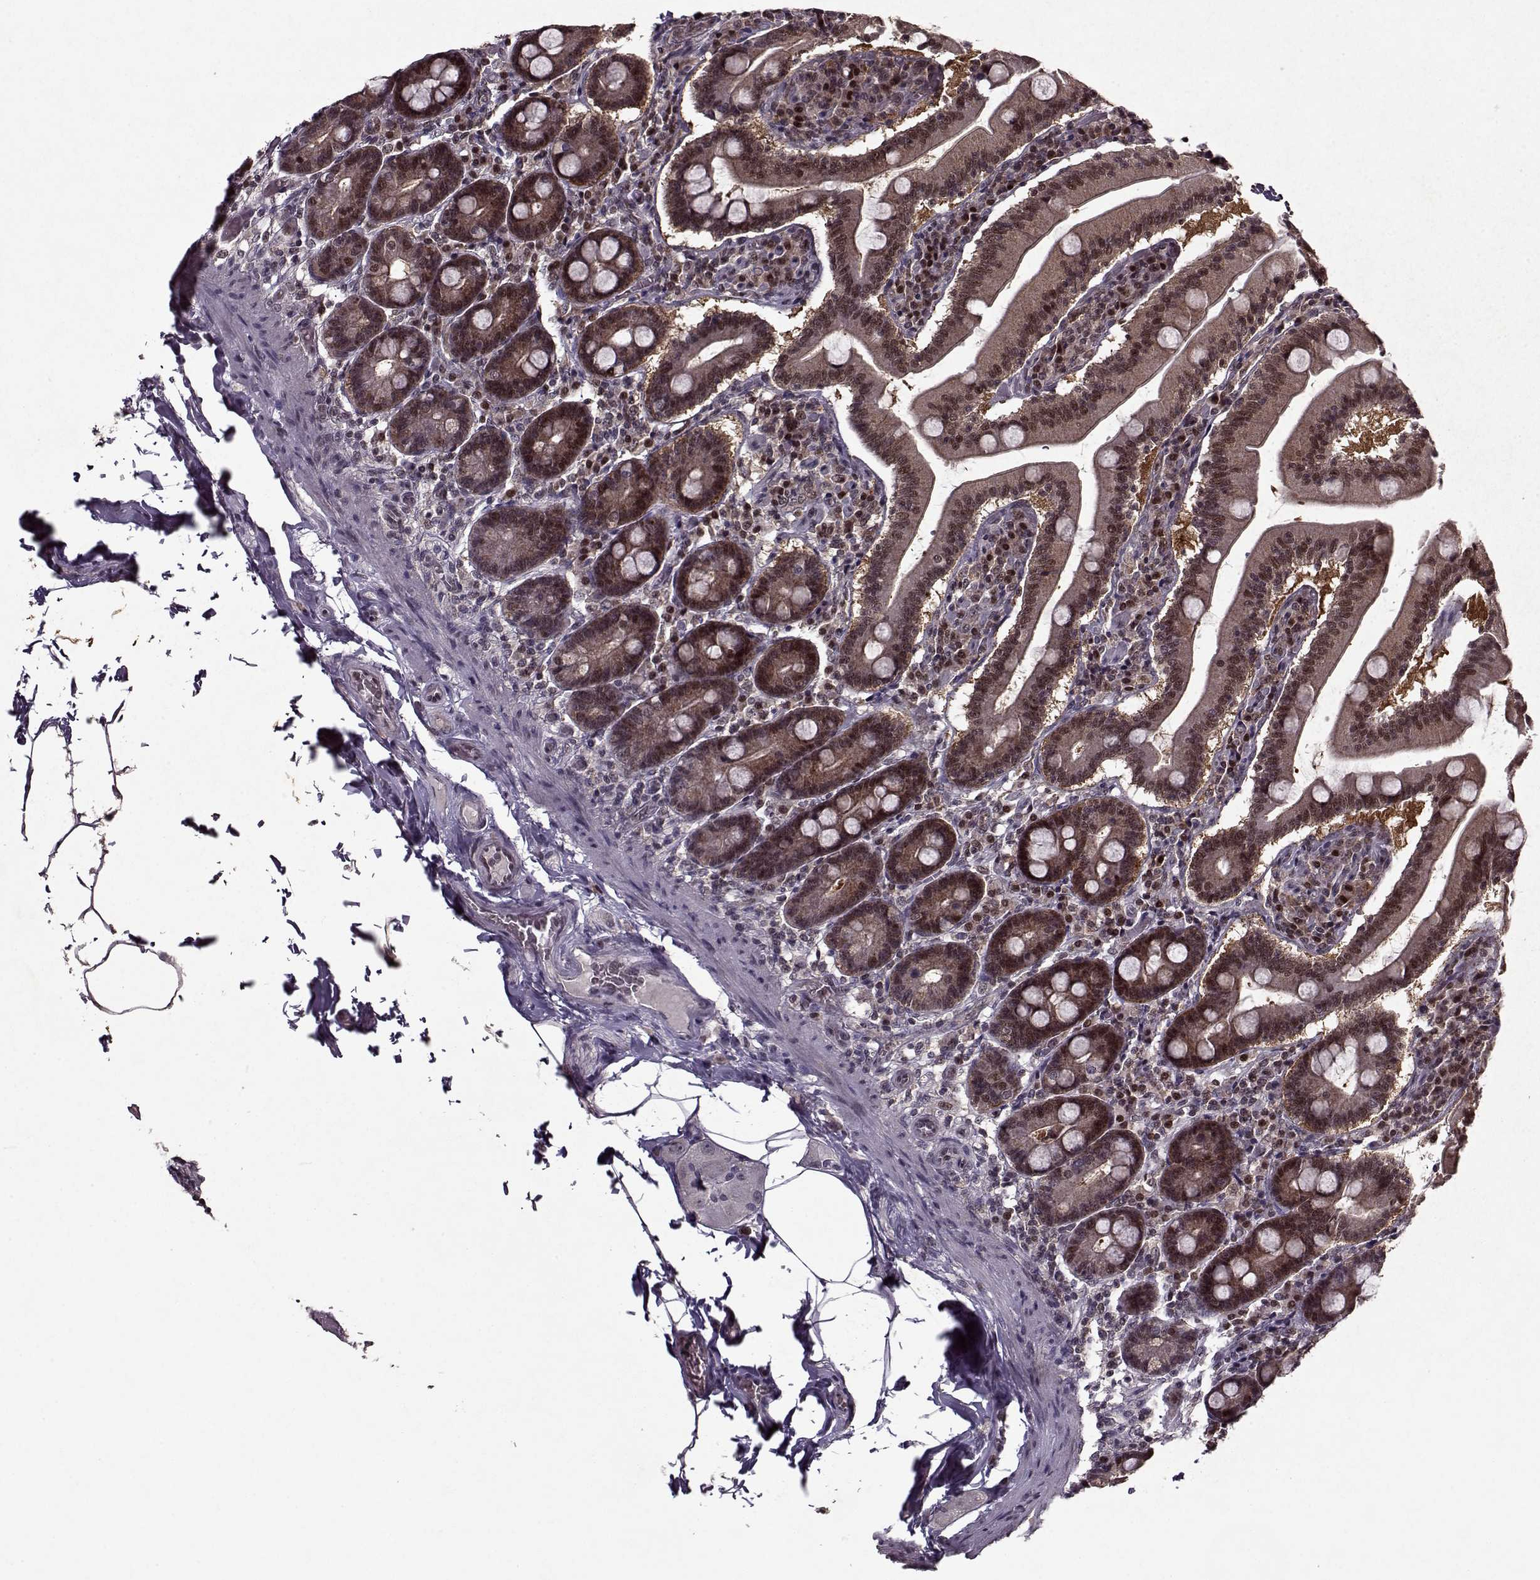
{"staining": {"intensity": "moderate", "quantity": ">75%", "location": "cytoplasmic/membranous,nuclear"}, "tissue": "small intestine", "cell_type": "Glandular cells", "image_type": "normal", "snomed": [{"axis": "morphology", "description": "Normal tissue, NOS"}, {"axis": "topography", "description": "Small intestine"}], "caption": "A brown stain shows moderate cytoplasmic/membranous,nuclear expression of a protein in glandular cells of benign human small intestine. Nuclei are stained in blue.", "gene": "PSMA7", "patient": {"sex": "male", "age": 37}}